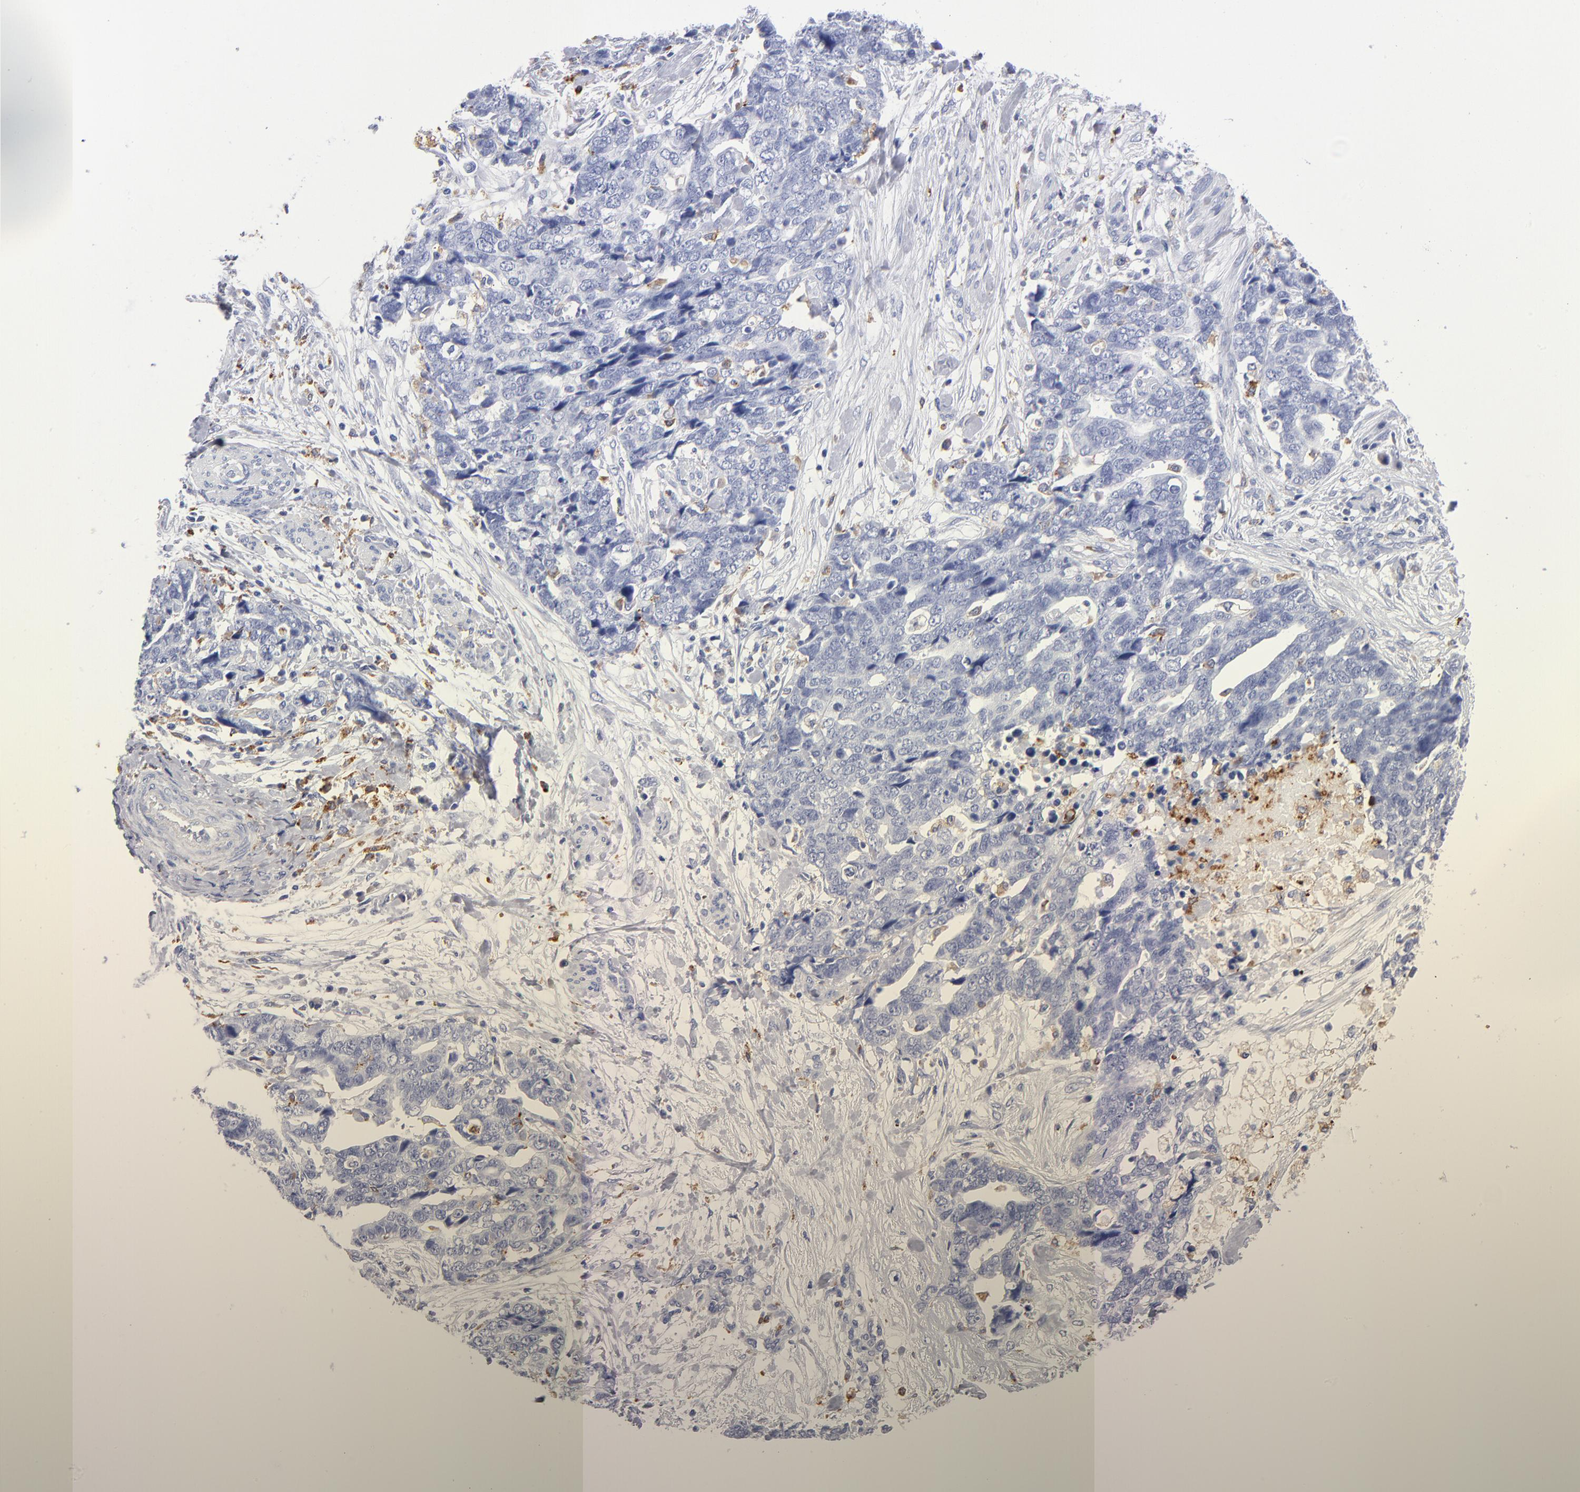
{"staining": {"intensity": "negative", "quantity": "none", "location": "none"}, "tissue": "ovarian cancer", "cell_type": "Tumor cells", "image_type": "cancer", "snomed": [{"axis": "morphology", "description": "Normal tissue, NOS"}, {"axis": "morphology", "description": "Cystadenocarcinoma, serous, NOS"}, {"axis": "topography", "description": "Fallopian tube"}, {"axis": "topography", "description": "Ovary"}], "caption": "An immunohistochemistry (IHC) micrograph of ovarian serous cystadenocarcinoma is shown. There is no staining in tumor cells of ovarian serous cystadenocarcinoma. (Stains: DAB (3,3'-diaminobenzidine) immunohistochemistry (IHC) with hematoxylin counter stain, Microscopy: brightfield microscopy at high magnification).", "gene": "CD180", "patient": {"sex": "female", "age": 56}}